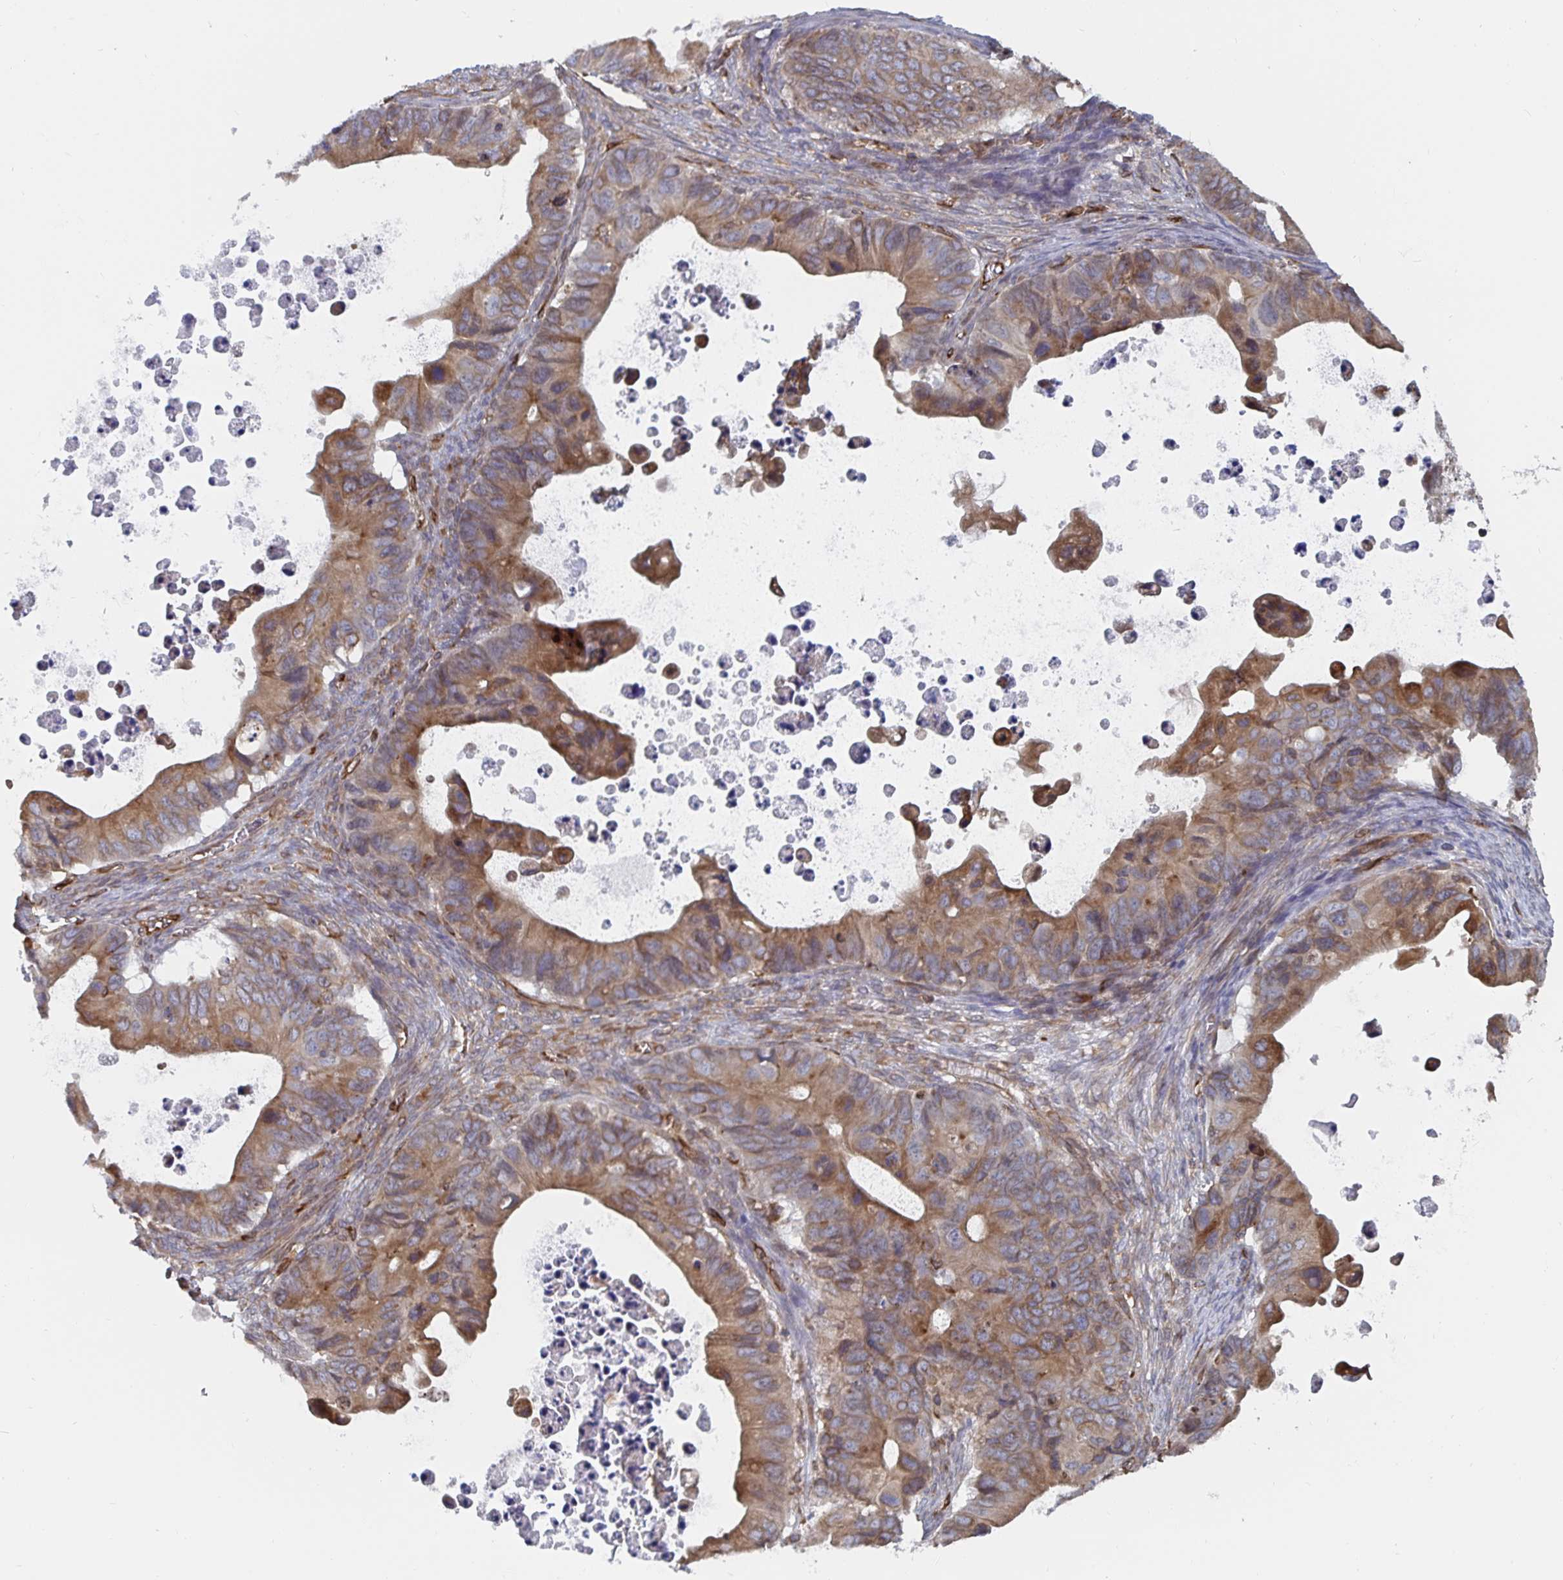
{"staining": {"intensity": "moderate", "quantity": ">75%", "location": "cytoplasmic/membranous"}, "tissue": "ovarian cancer", "cell_type": "Tumor cells", "image_type": "cancer", "snomed": [{"axis": "morphology", "description": "Cystadenocarcinoma, mucinous, NOS"}, {"axis": "topography", "description": "Ovary"}], "caption": "Ovarian cancer stained with immunohistochemistry exhibits moderate cytoplasmic/membranous staining in approximately >75% of tumor cells.", "gene": "BCAP29", "patient": {"sex": "female", "age": 64}}